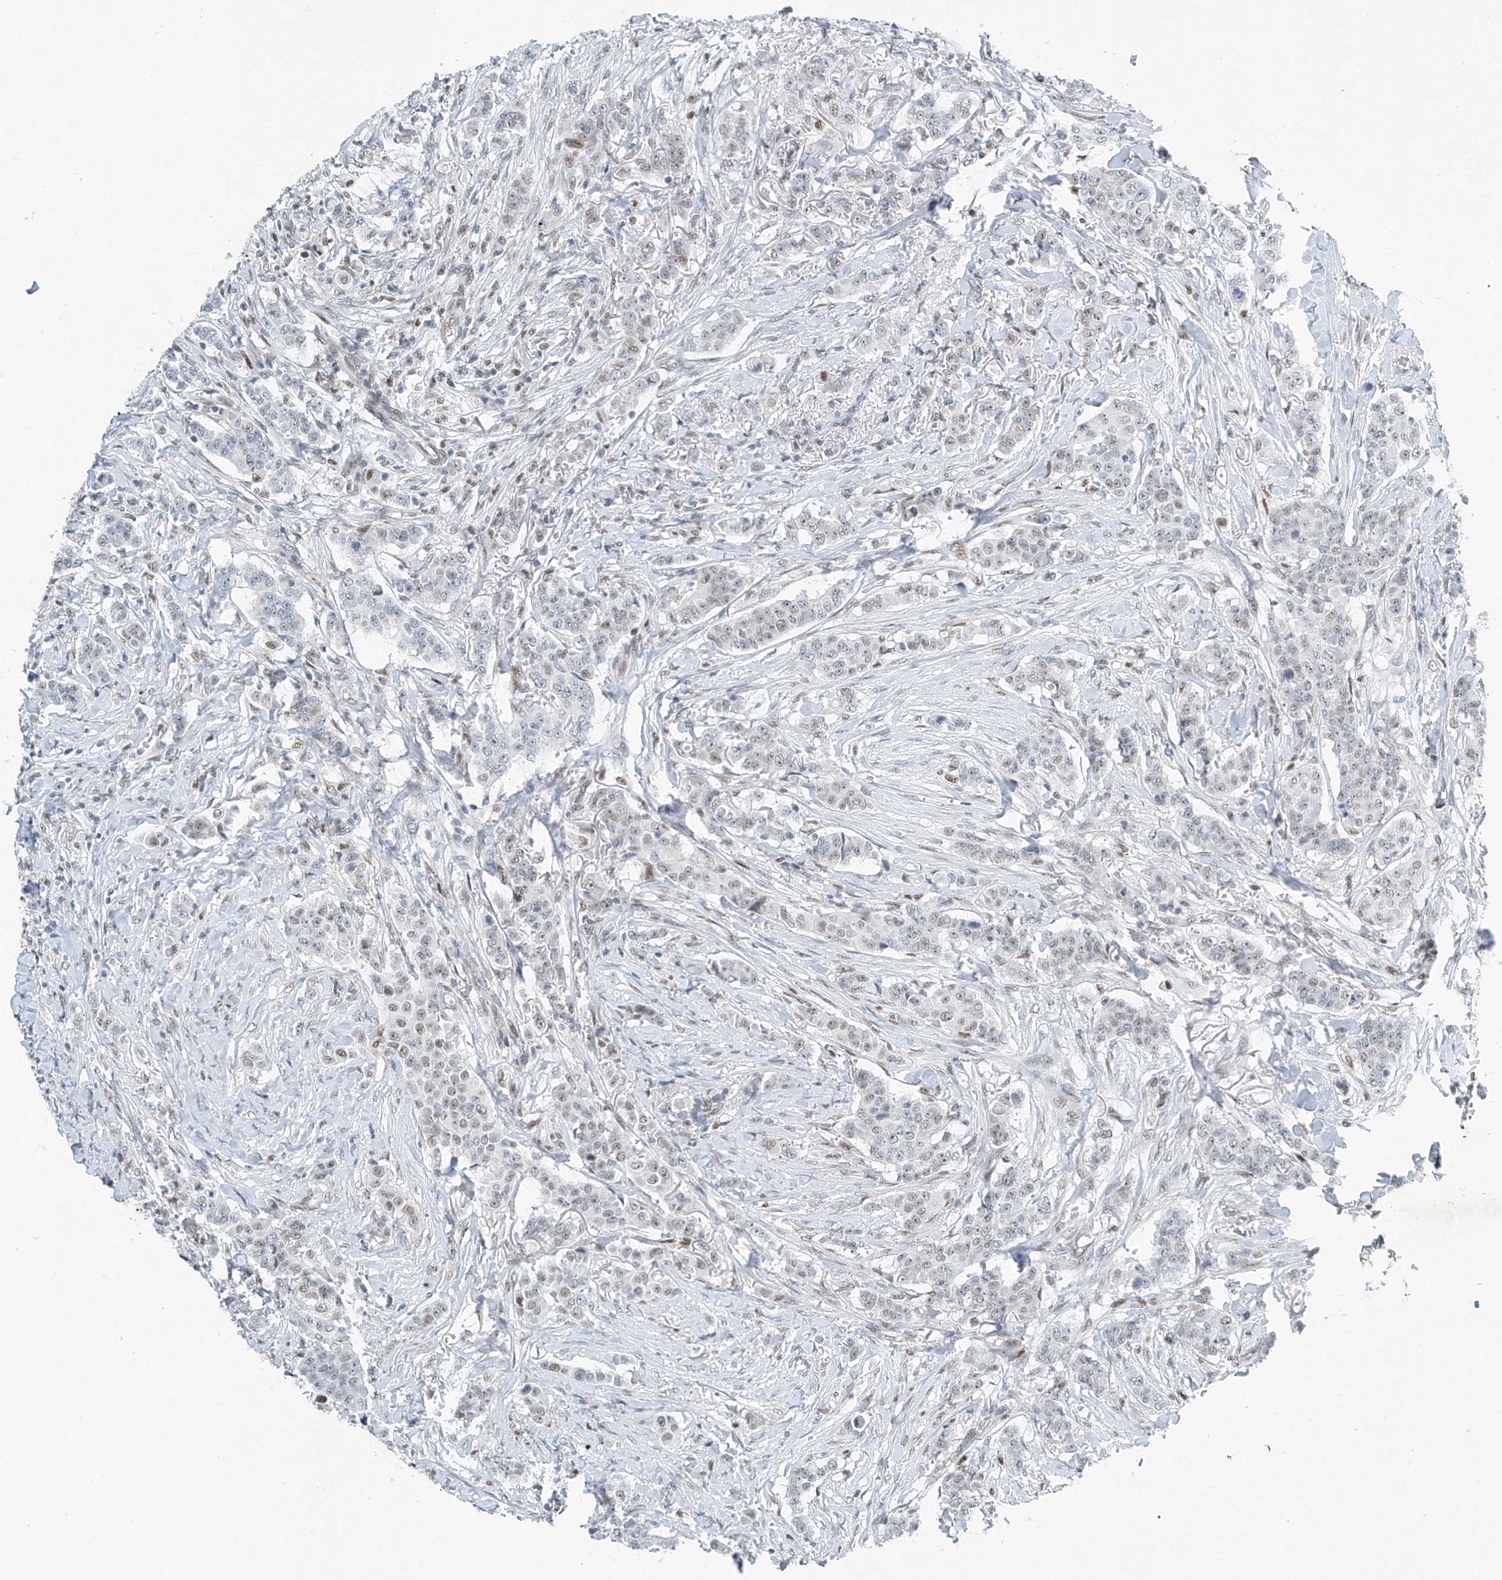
{"staining": {"intensity": "weak", "quantity": "<25%", "location": "nuclear"}, "tissue": "breast cancer", "cell_type": "Tumor cells", "image_type": "cancer", "snomed": [{"axis": "morphology", "description": "Duct carcinoma"}, {"axis": "topography", "description": "Breast"}], "caption": "IHC micrograph of breast cancer stained for a protein (brown), which exhibits no expression in tumor cells.", "gene": "TAF8", "patient": {"sex": "female", "age": 40}}